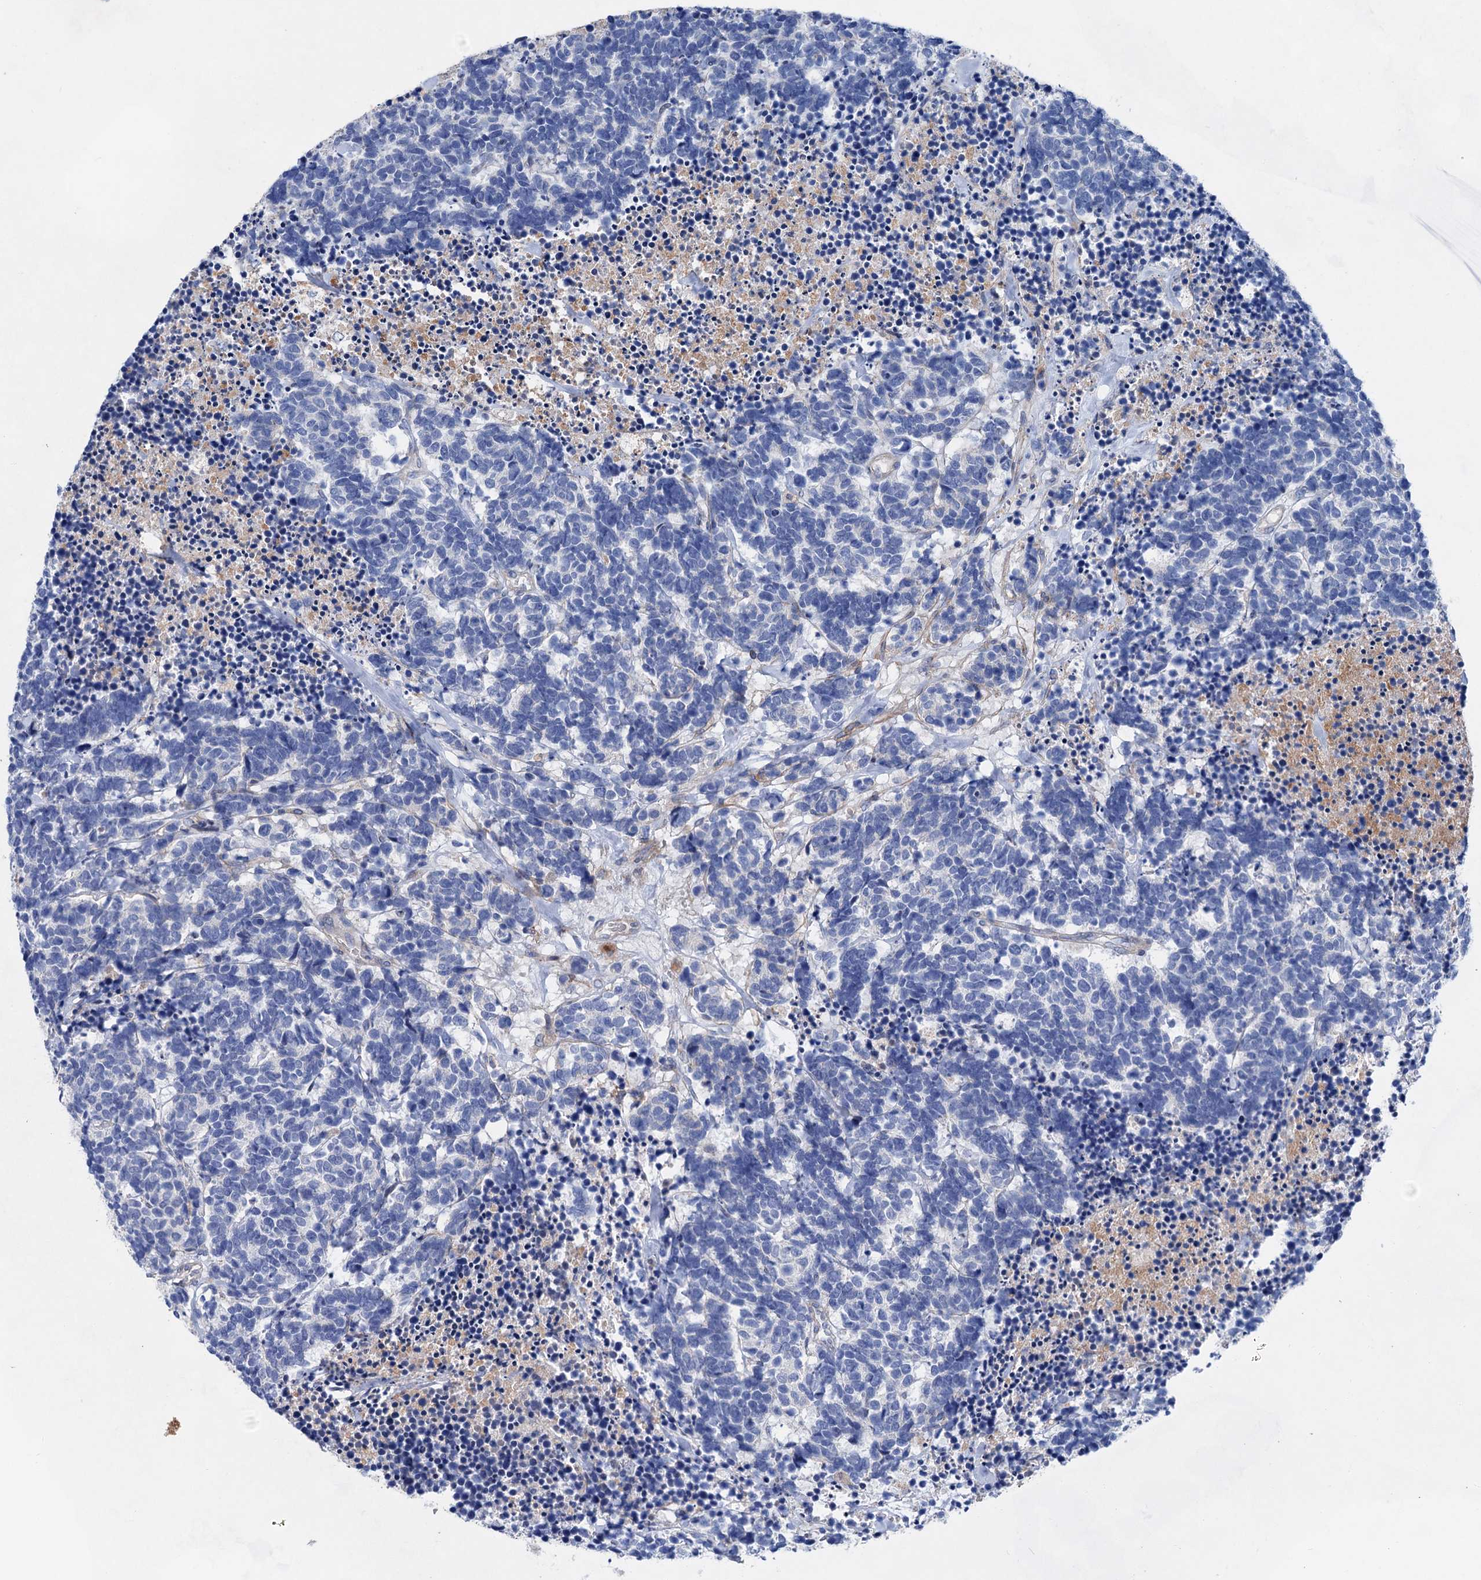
{"staining": {"intensity": "negative", "quantity": "none", "location": "none"}, "tissue": "carcinoid", "cell_type": "Tumor cells", "image_type": "cancer", "snomed": [{"axis": "morphology", "description": "Carcinoma, NOS"}, {"axis": "morphology", "description": "Carcinoid, malignant, NOS"}, {"axis": "topography", "description": "Urinary bladder"}], "caption": "The micrograph reveals no significant staining in tumor cells of malignant carcinoid.", "gene": "GPR155", "patient": {"sex": "male", "age": 57}}